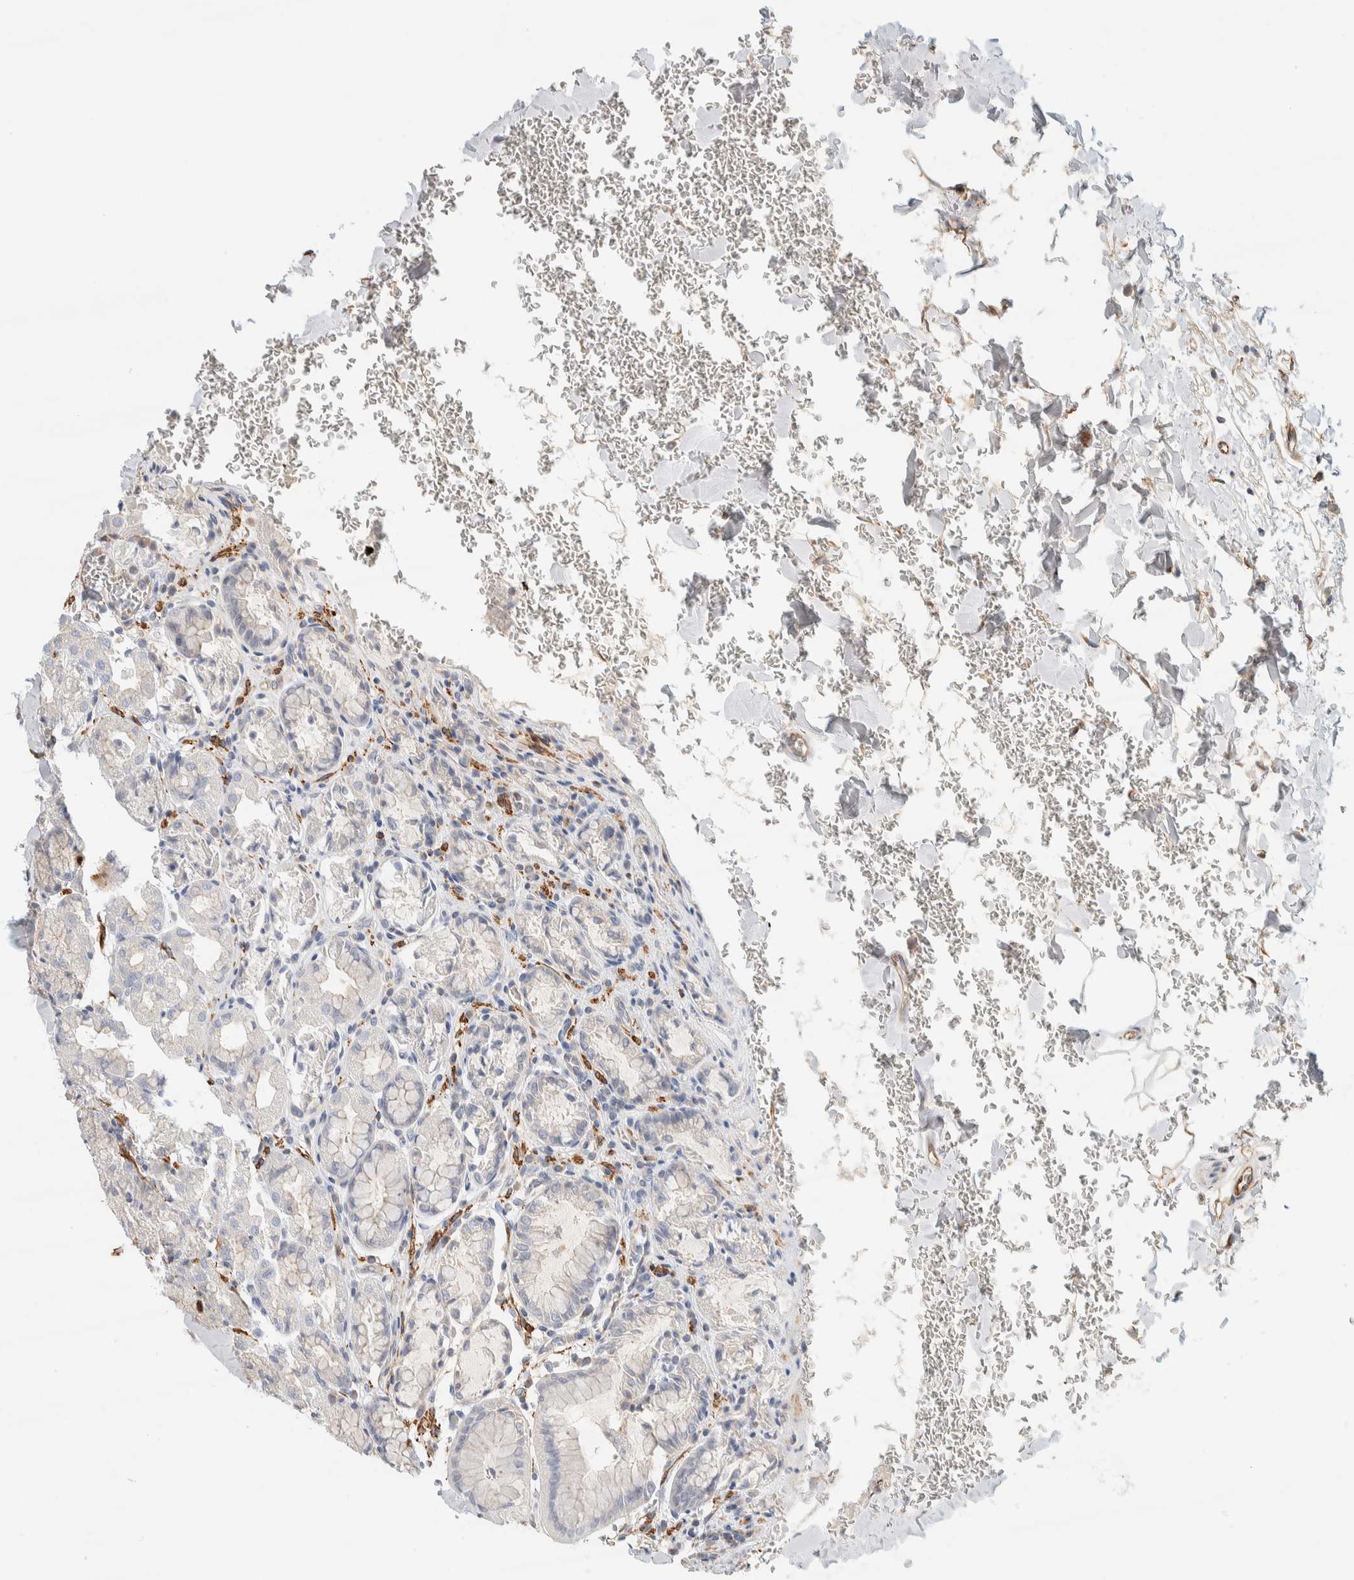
{"staining": {"intensity": "negative", "quantity": "none", "location": "none"}, "tissue": "stomach", "cell_type": "Glandular cells", "image_type": "normal", "snomed": [{"axis": "morphology", "description": "Normal tissue, NOS"}, {"axis": "topography", "description": "Stomach"}], "caption": "This is an IHC image of normal human stomach. There is no staining in glandular cells.", "gene": "CDR2", "patient": {"sex": "male", "age": 42}}